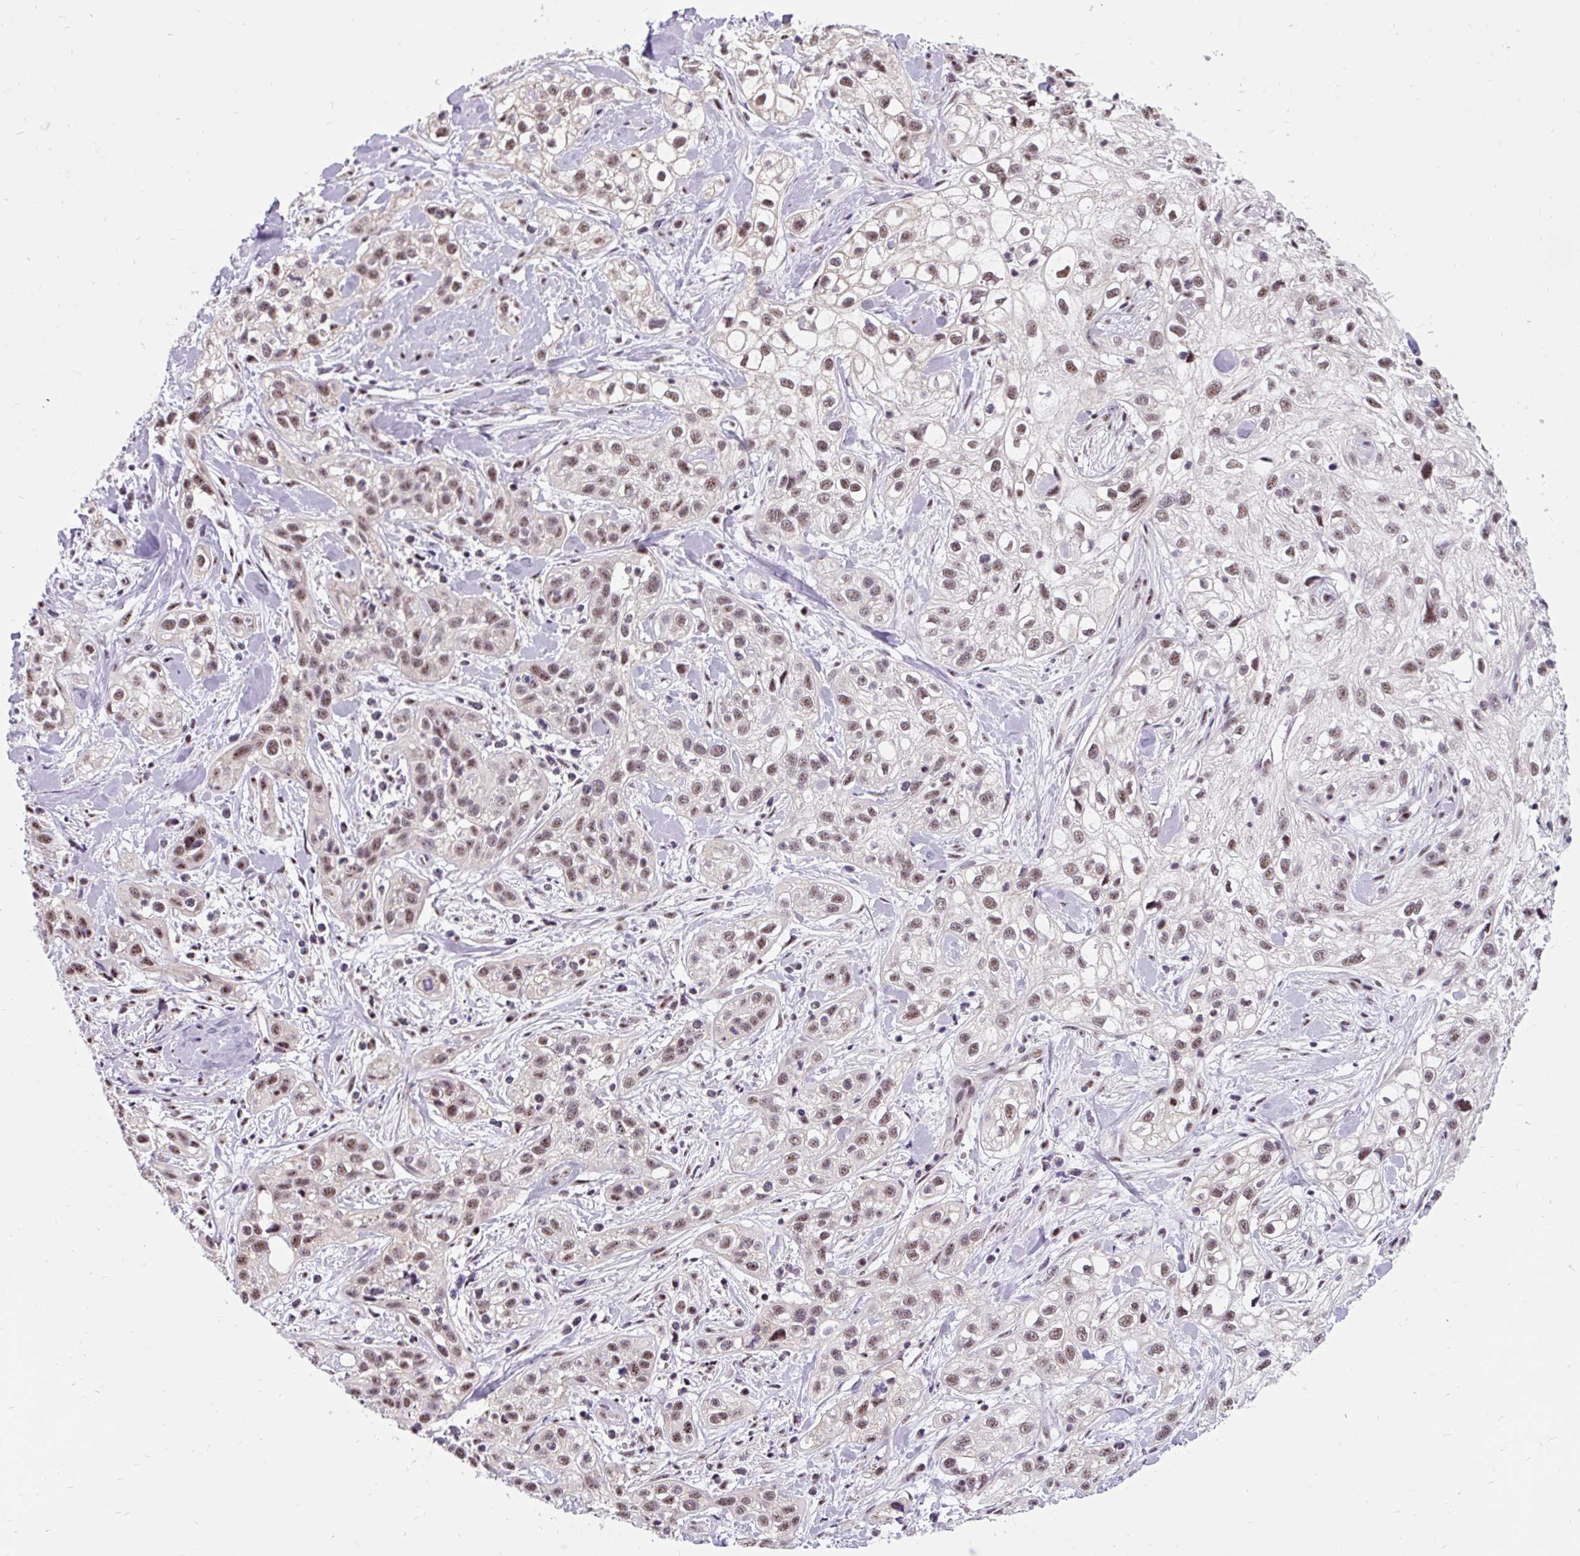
{"staining": {"intensity": "moderate", "quantity": "25%-75%", "location": "nuclear"}, "tissue": "skin cancer", "cell_type": "Tumor cells", "image_type": "cancer", "snomed": [{"axis": "morphology", "description": "Squamous cell carcinoma, NOS"}, {"axis": "topography", "description": "Skin"}], "caption": "This image exhibits skin cancer (squamous cell carcinoma) stained with immunohistochemistry to label a protein in brown. The nuclear of tumor cells show moderate positivity for the protein. Nuclei are counter-stained blue.", "gene": "SMC5", "patient": {"sex": "male", "age": 82}}